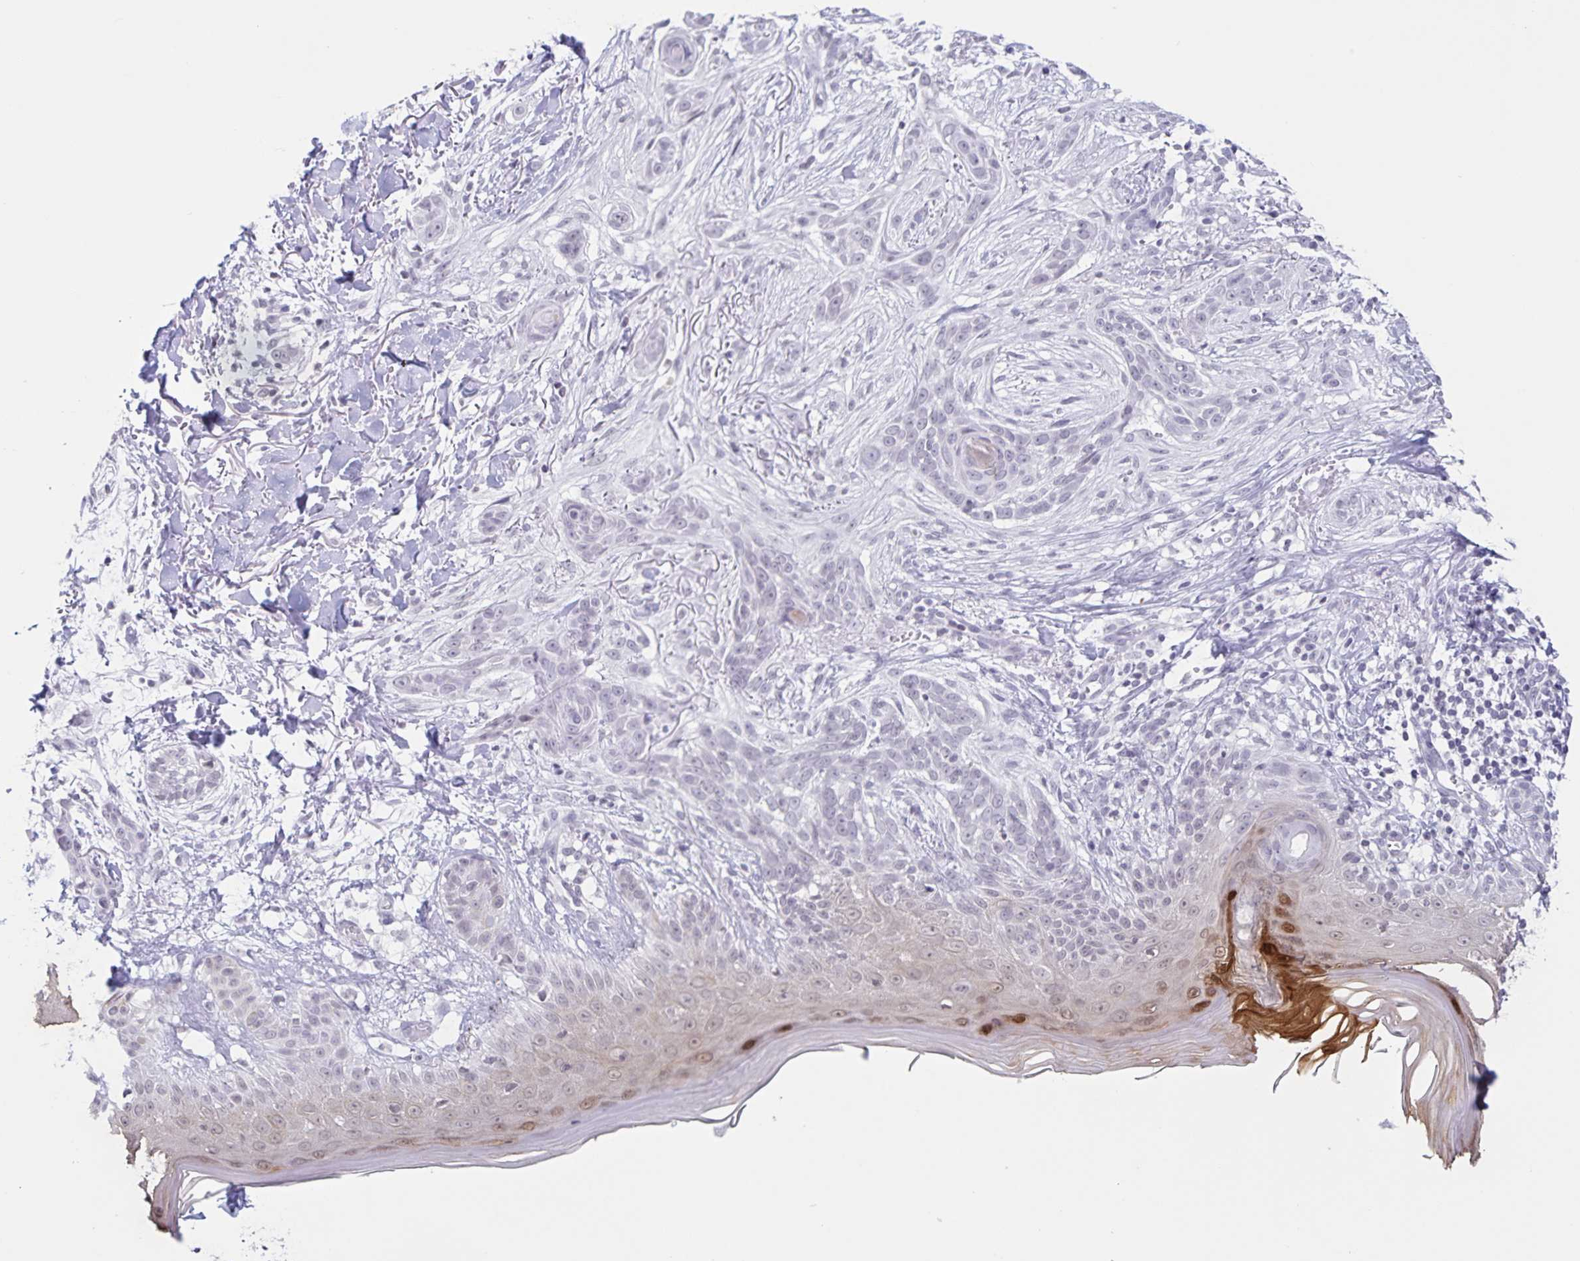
{"staining": {"intensity": "negative", "quantity": "none", "location": "none"}, "tissue": "skin cancer", "cell_type": "Tumor cells", "image_type": "cancer", "snomed": [{"axis": "morphology", "description": "Basal cell carcinoma"}, {"axis": "morphology", "description": "BCC, high aggressive"}, {"axis": "topography", "description": "Skin"}], "caption": "A high-resolution micrograph shows immunohistochemistry staining of skin cancer (bcc,  high aggressive), which shows no significant positivity in tumor cells. (DAB immunohistochemistry visualized using brightfield microscopy, high magnification).", "gene": "LCE6A", "patient": {"sex": "male", "age": 64}}